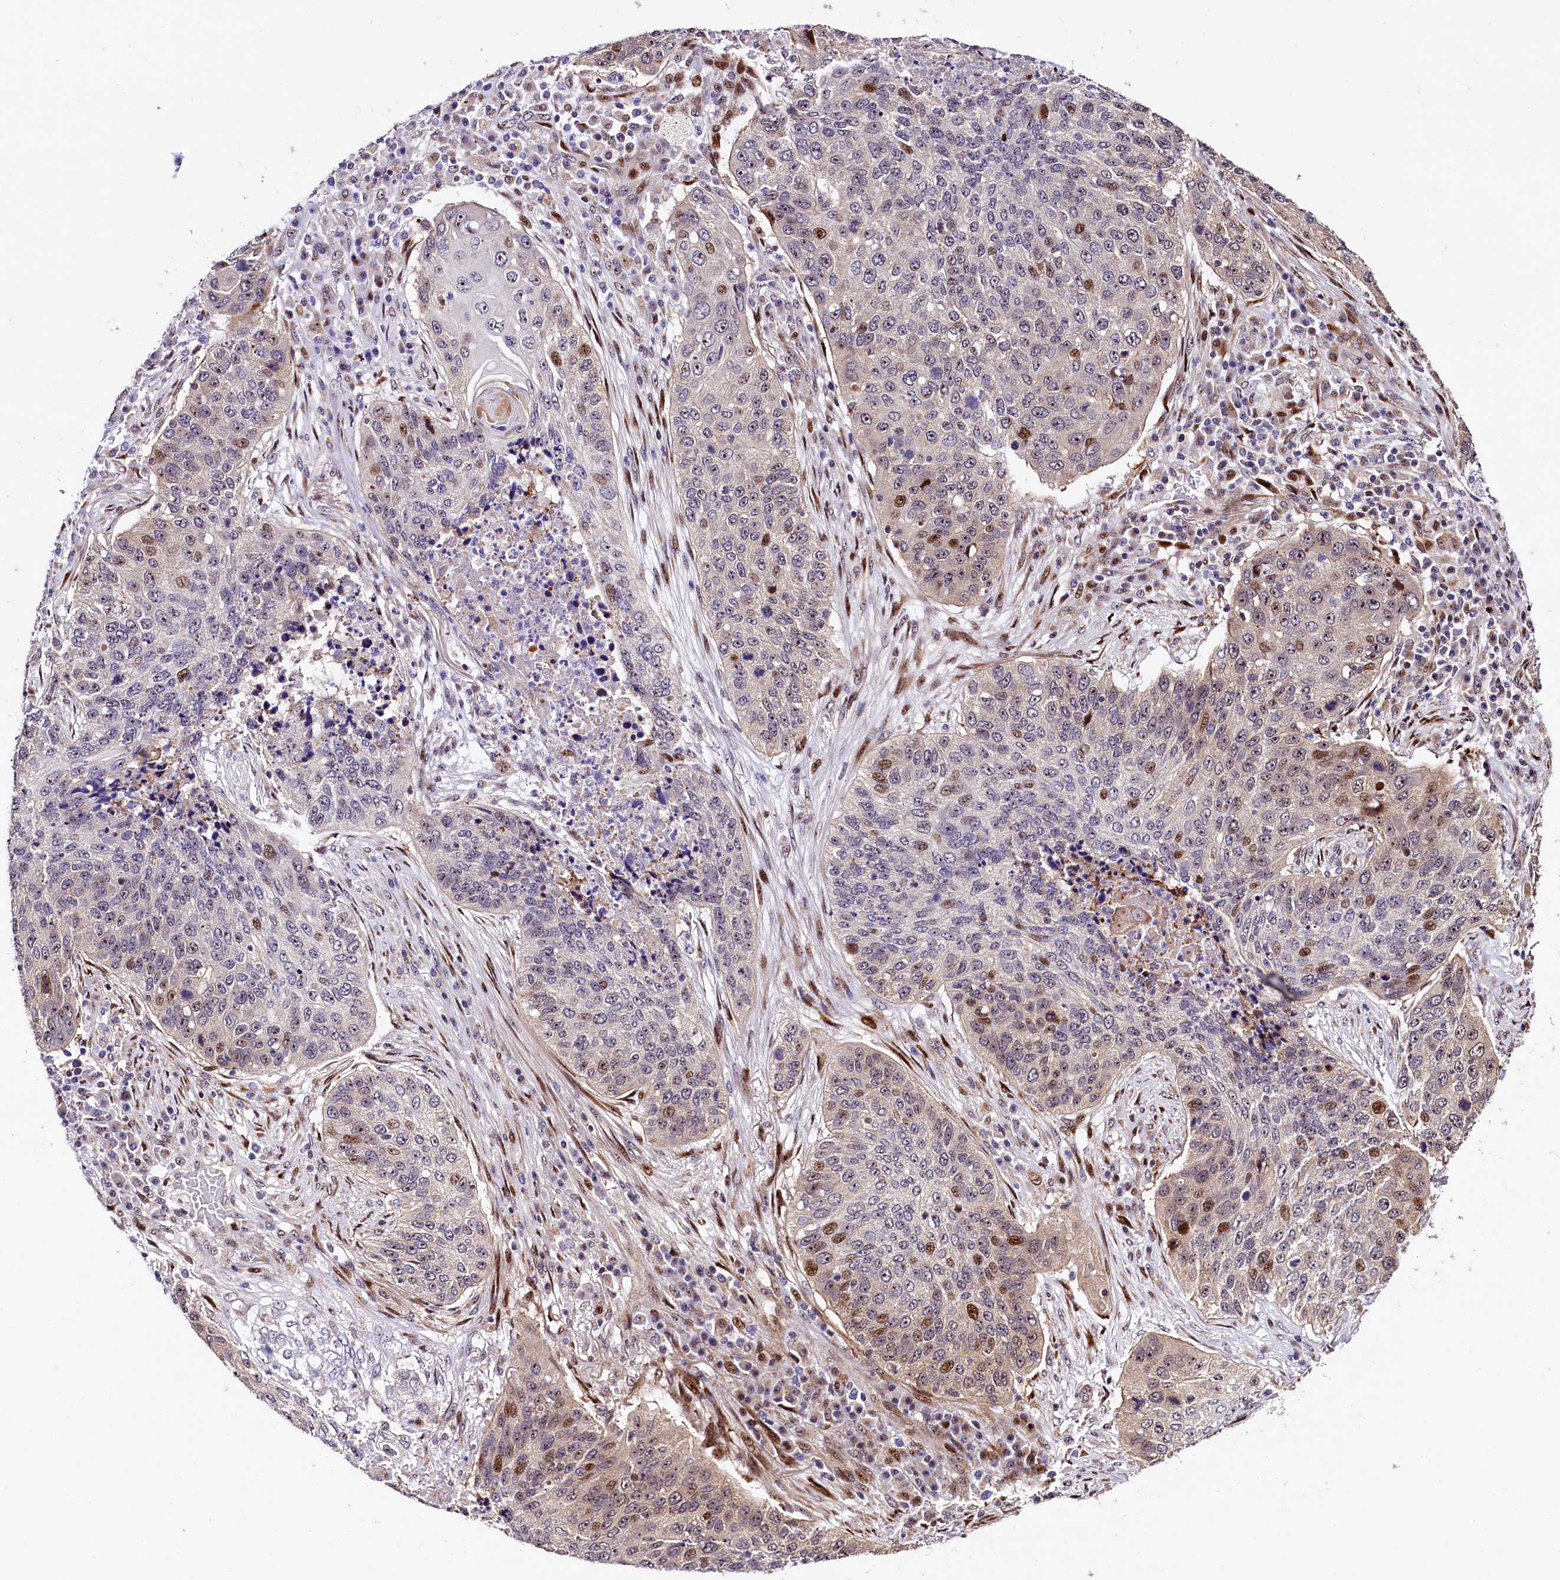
{"staining": {"intensity": "strong", "quantity": "<25%", "location": "nuclear"}, "tissue": "lung cancer", "cell_type": "Tumor cells", "image_type": "cancer", "snomed": [{"axis": "morphology", "description": "Squamous cell carcinoma, NOS"}, {"axis": "topography", "description": "Lung"}], "caption": "Protein positivity by immunohistochemistry (IHC) reveals strong nuclear staining in about <25% of tumor cells in lung squamous cell carcinoma. The staining is performed using DAB (3,3'-diaminobenzidine) brown chromogen to label protein expression. The nuclei are counter-stained blue using hematoxylin.", "gene": "TRMT112", "patient": {"sex": "female", "age": 63}}